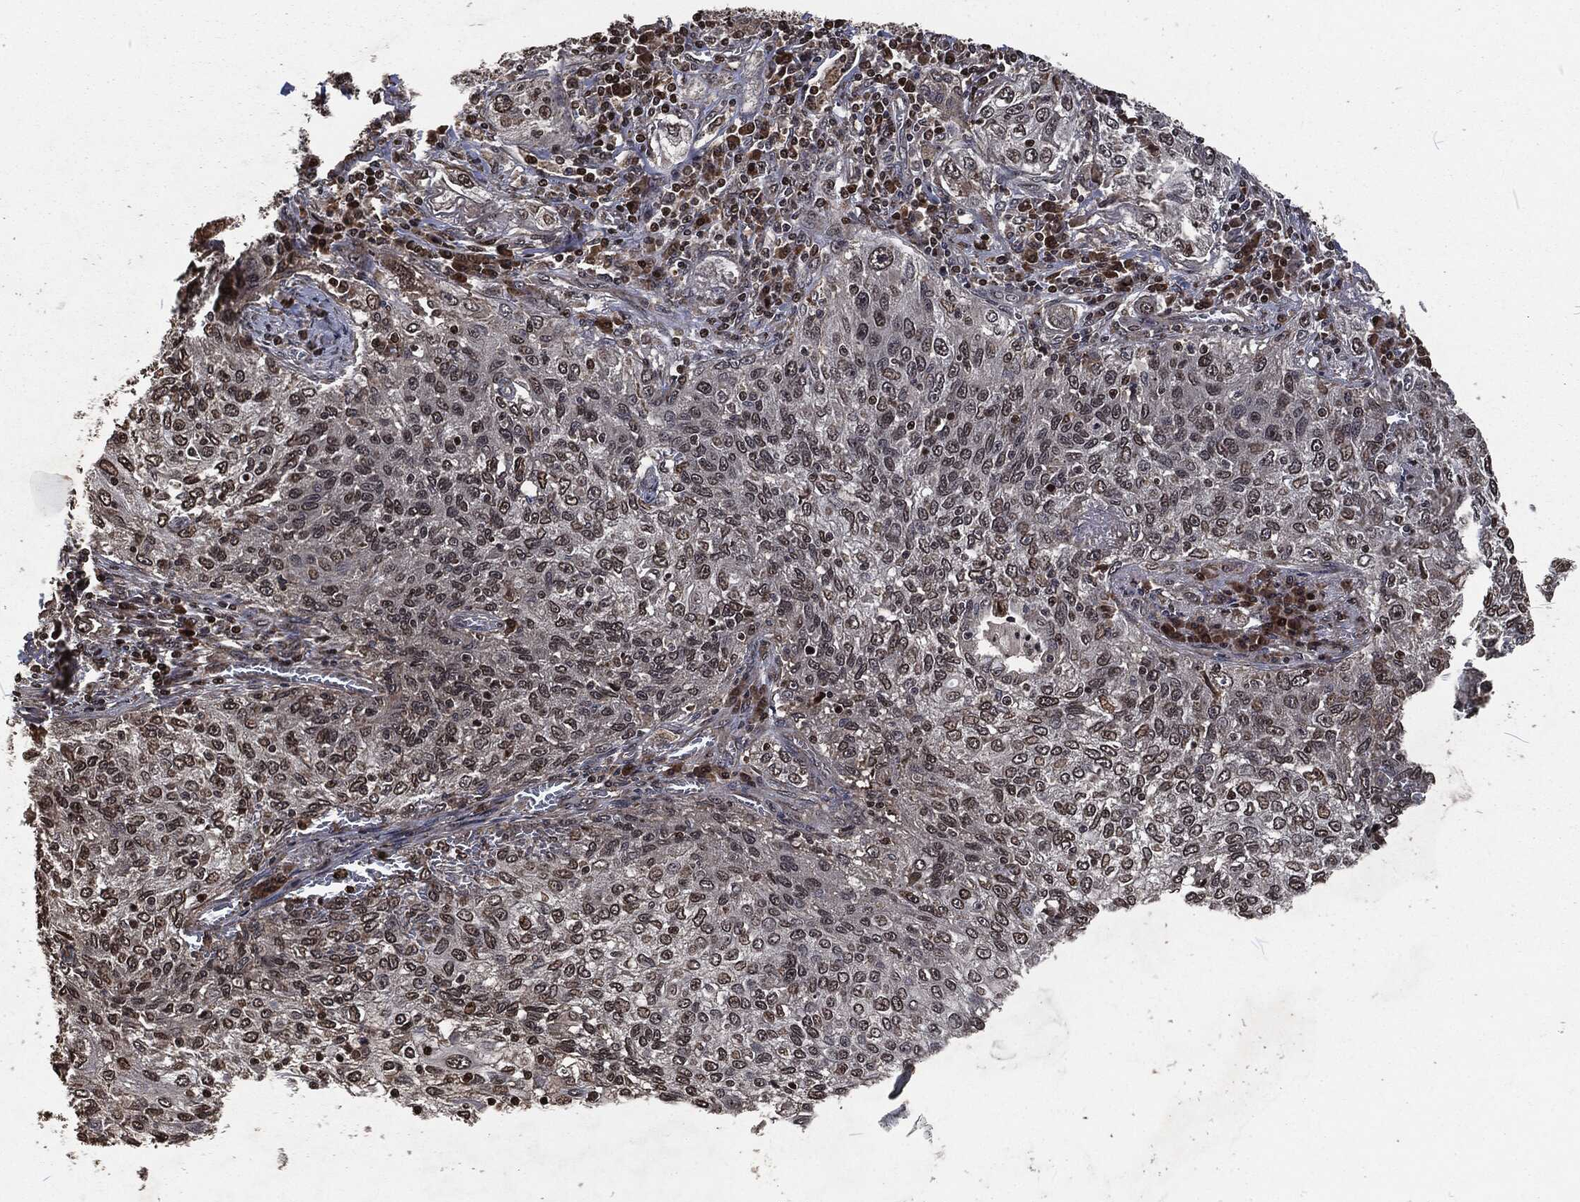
{"staining": {"intensity": "moderate", "quantity": "25%-75%", "location": "nuclear"}, "tissue": "lung cancer", "cell_type": "Tumor cells", "image_type": "cancer", "snomed": [{"axis": "morphology", "description": "Squamous cell carcinoma, NOS"}, {"axis": "topography", "description": "Lung"}], "caption": "The histopathology image reveals a brown stain indicating the presence of a protein in the nuclear of tumor cells in lung squamous cell carcinoma. (Stains: DAB (3,3'-diaminobenzidine) in brown, nuclei in blue, Microscopy: brightfield microscopy at high magnification).", "gene": "SNAI1", "patient": {"sex": "female", "age": 69}}